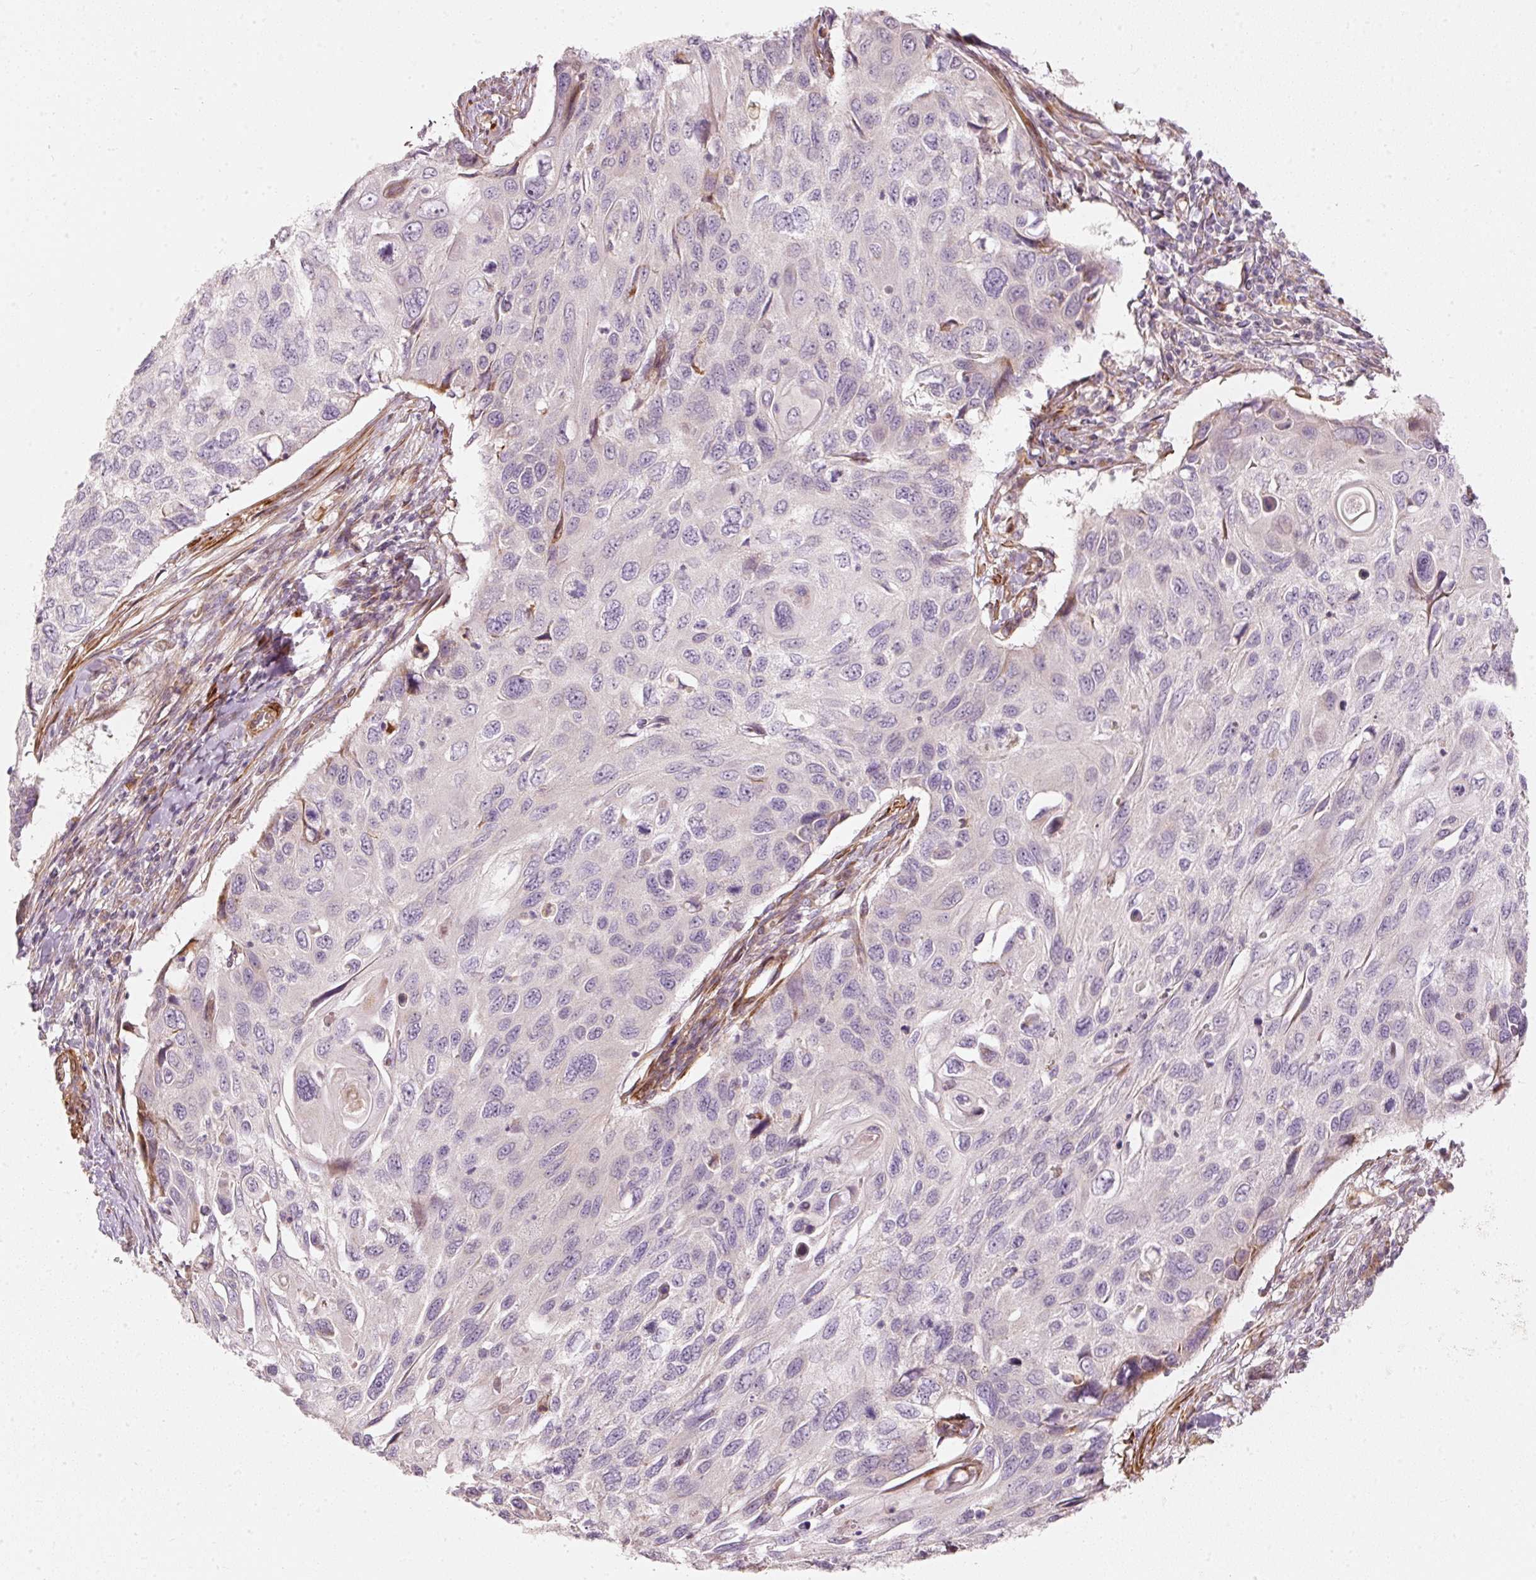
{"staining": {"intensity": "negative", "quantity": "none", "location": "none"}, "tissue": "cervical cancer", "cell_type": "Tumor cells", "image_type": "cancer", "snomed": [{"axis": "morphology", "description": "Squamous cell carcinoma, NOS"}, {"axis": "topography", "description": "Cervix"}], "caption": "Immunohistochemistry (IHC) image of human cervical cancer stained for a protein (brown), which reveals no expression in tumor cells. (DAB immunohistochemistry (IHC) visualized using brightfield microscopy, high magnification).", "gene": "KCNQ1", "patient": {"sex": "female", "age": 70}}